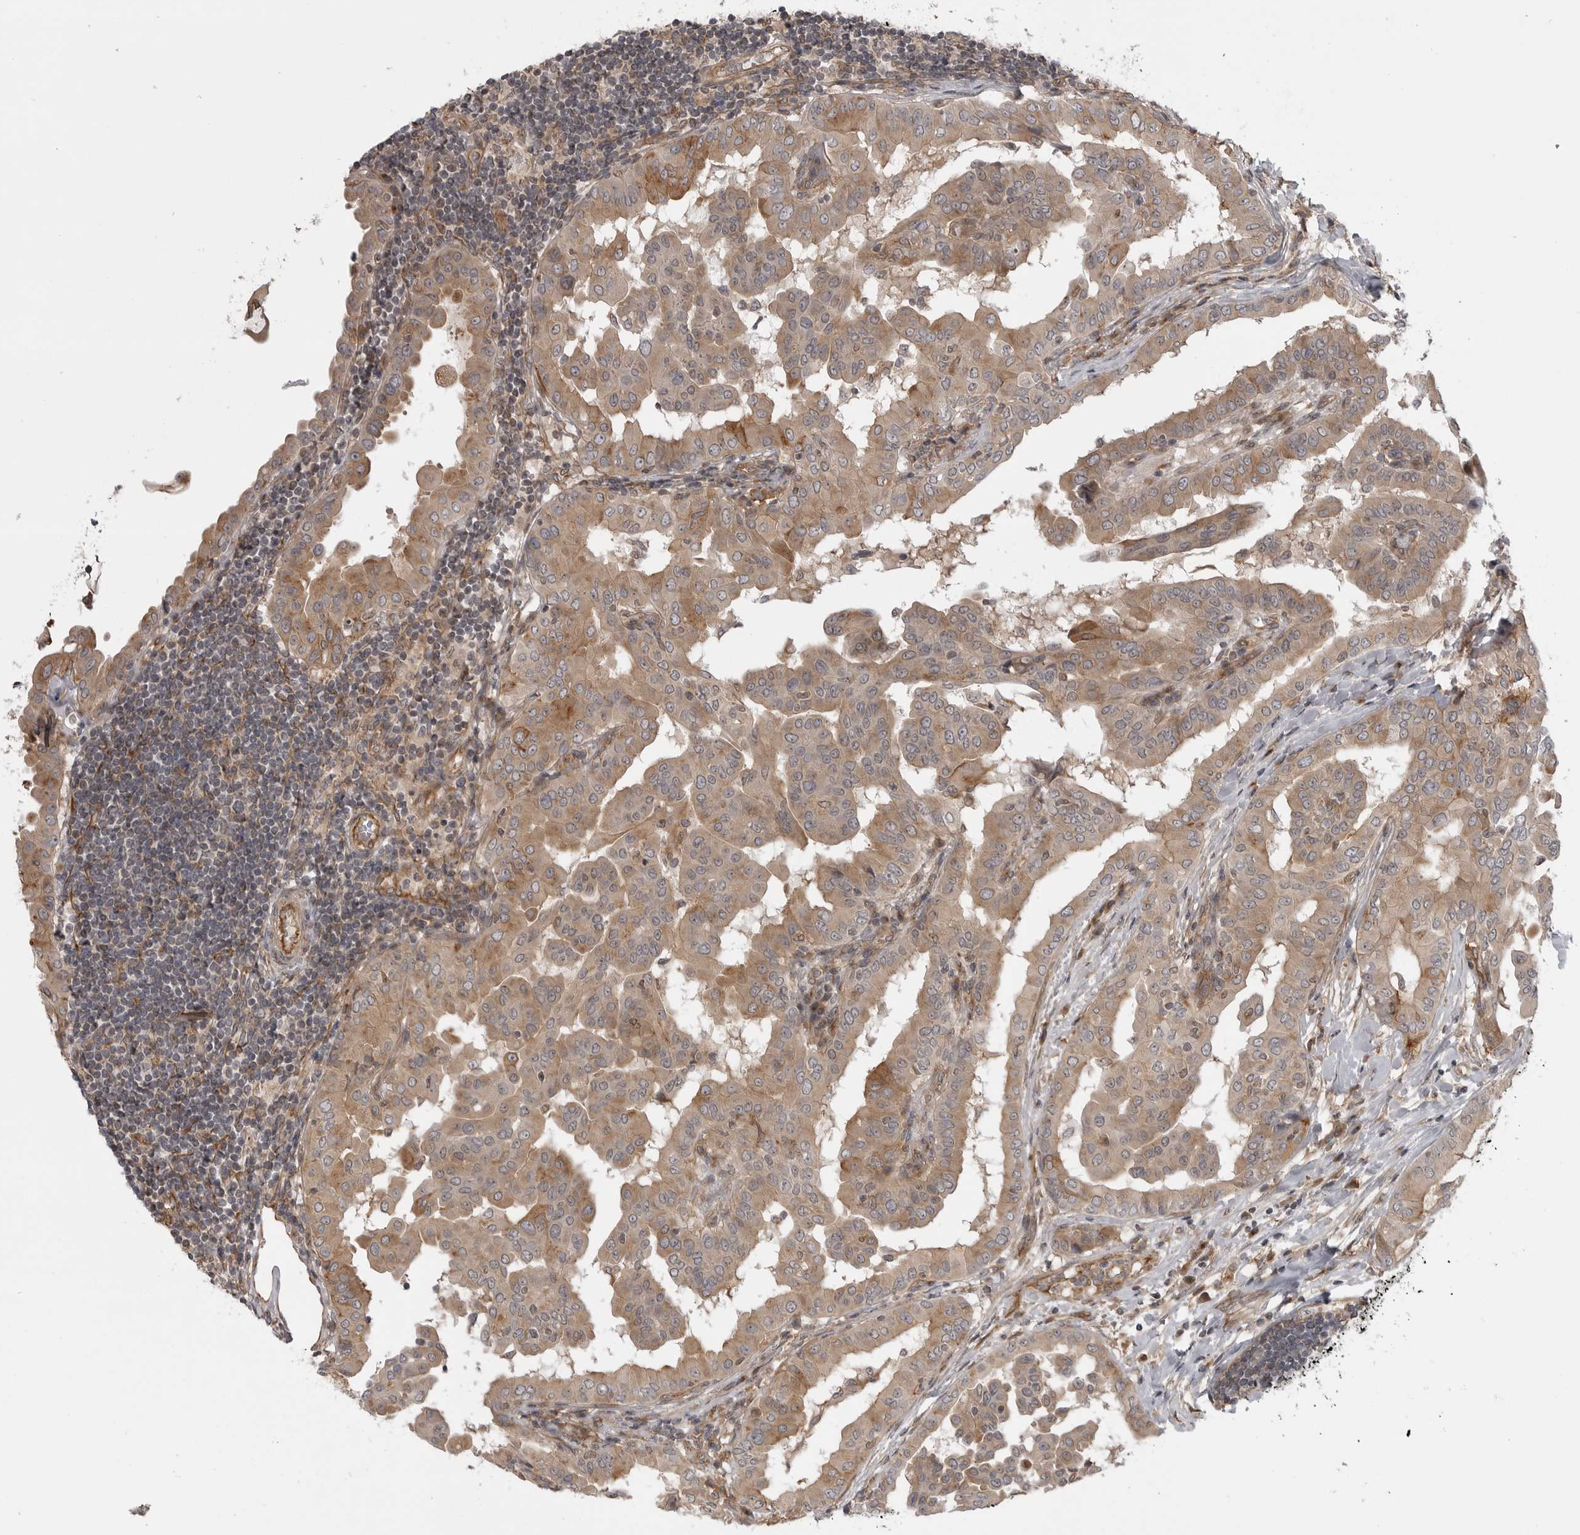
{"staining": {"intensity": "moderate", "quantity": ">75%", "location": "cytoplasmic/membranous"}, "tissue": "thyroid cancer", "cell_type": "Tumor cells", "image_type": "cancer", "snomed": [{"axis": "morphology", "description": "Papillary adenocarcinoma, NOS"}, {"axis": "topography", "description": "Thyroid gland"}], "caption": "Protein analysis of thyroid cancer tissue reveals moderate cytoplasmic/membranous staining in approximately >75% of tumor cells. The protein of interest is stained brown, and the nuclei are stained in blue (DAB (3,3'-diaminobenzidine) IHC with brightfield microscopy, high magnification).", "gene": "LRRC45", "patient": {"sex": "male", "age": 33}}